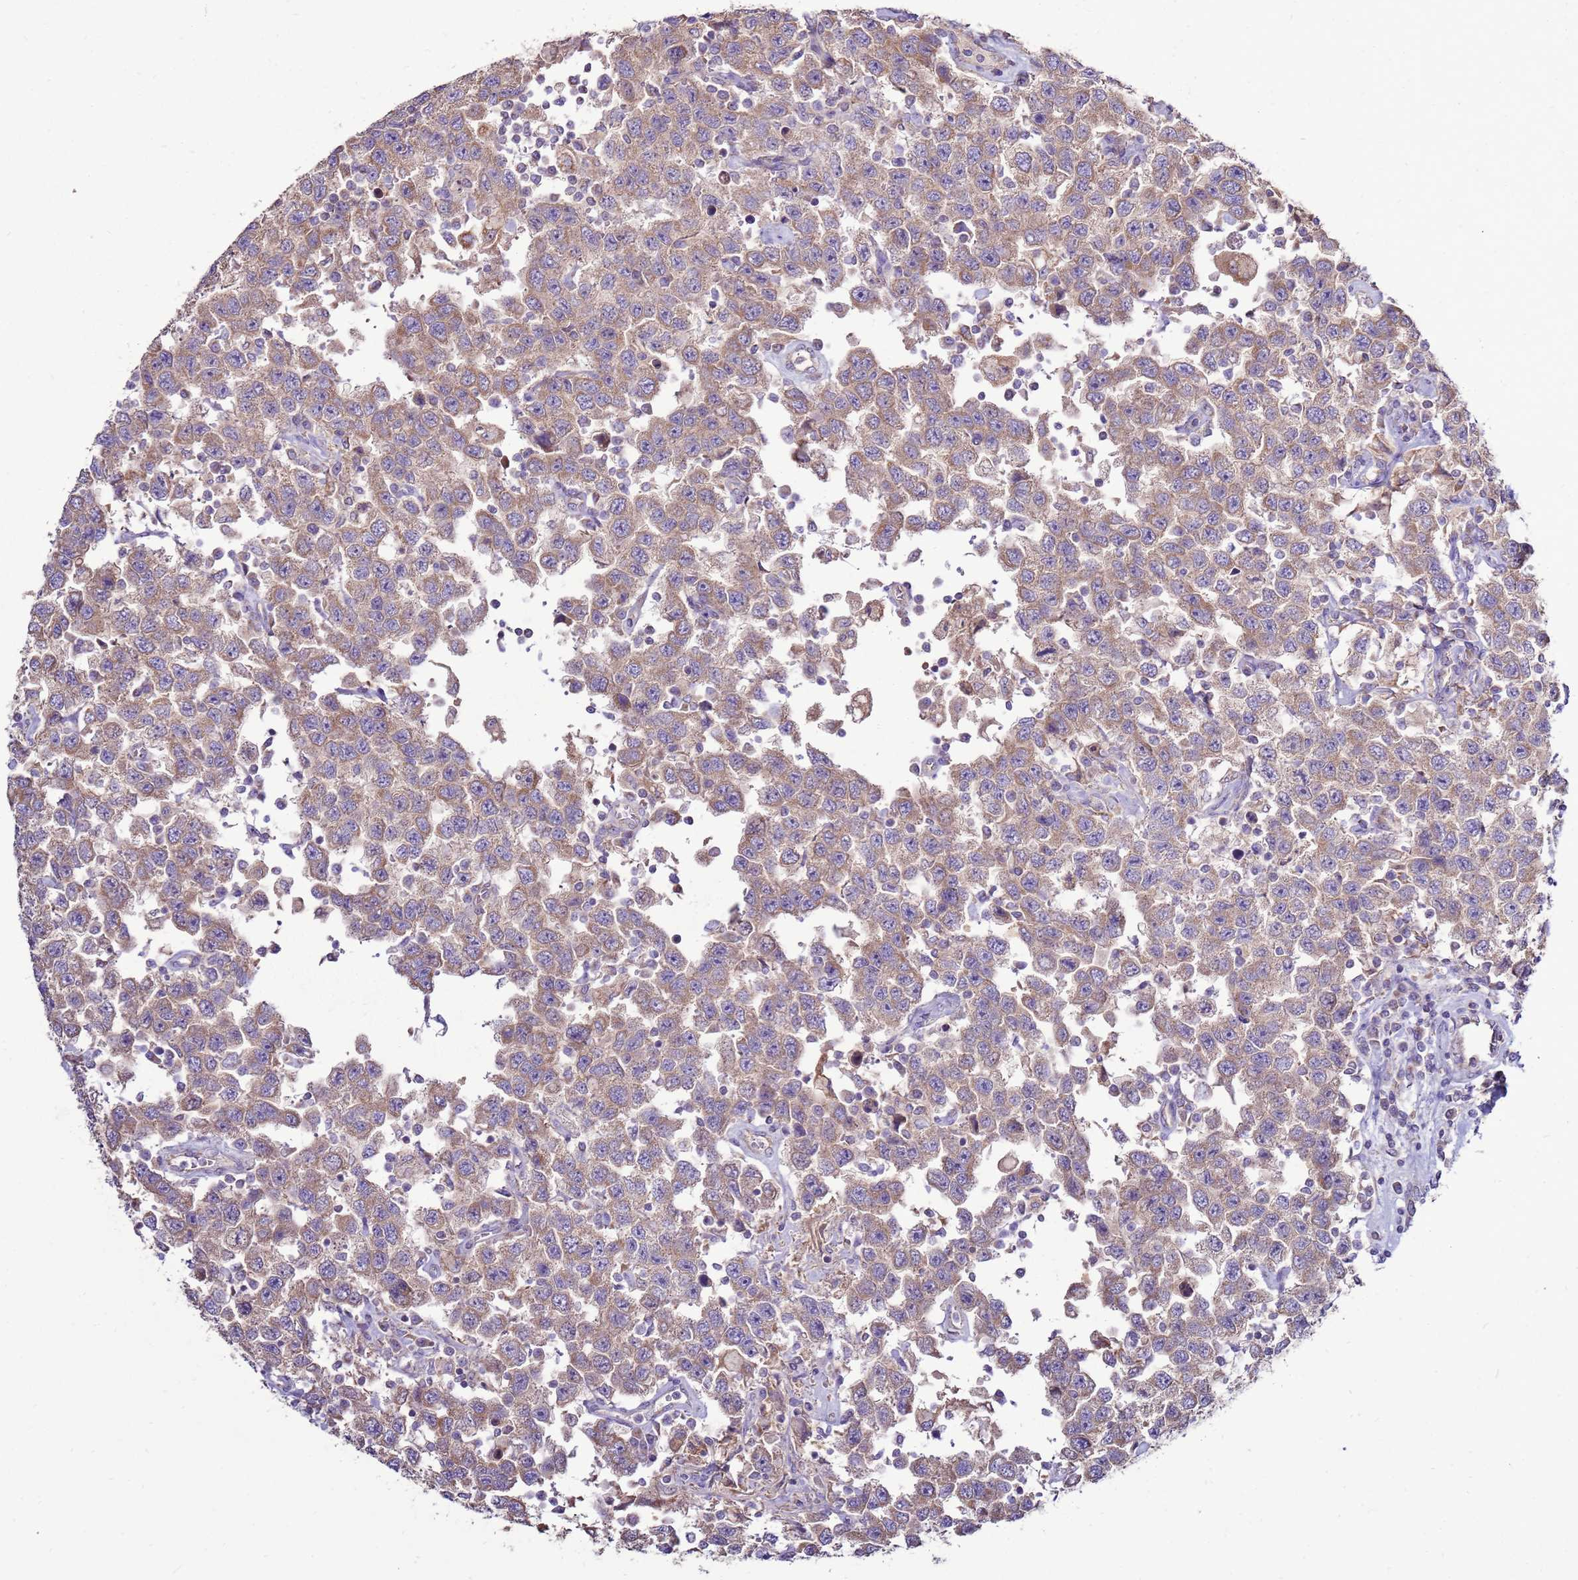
{"staining": {"intensity": "weak", "quantity": ">75%", "location": "cytoplasmic/membranous"}, "tissue": "testis cancer", "cell_type": "Tumor cells", "image_type": "cancer", "snomed": [{"axis": "morphology", "description": "Seminoma, NOS"}, {"axis": "topography", "description": "Testis"}], "caption": "An immunohistochemistry (IHC) image of tumor tissue is shown. Protein staining in brown shows weak cytoplasmic/membranous positivity in testis cancer within tumor cells. Nuclei are stained in blue.", "gene": "TRAPPC4", "patient": {"sex": "male", "age": 41}}